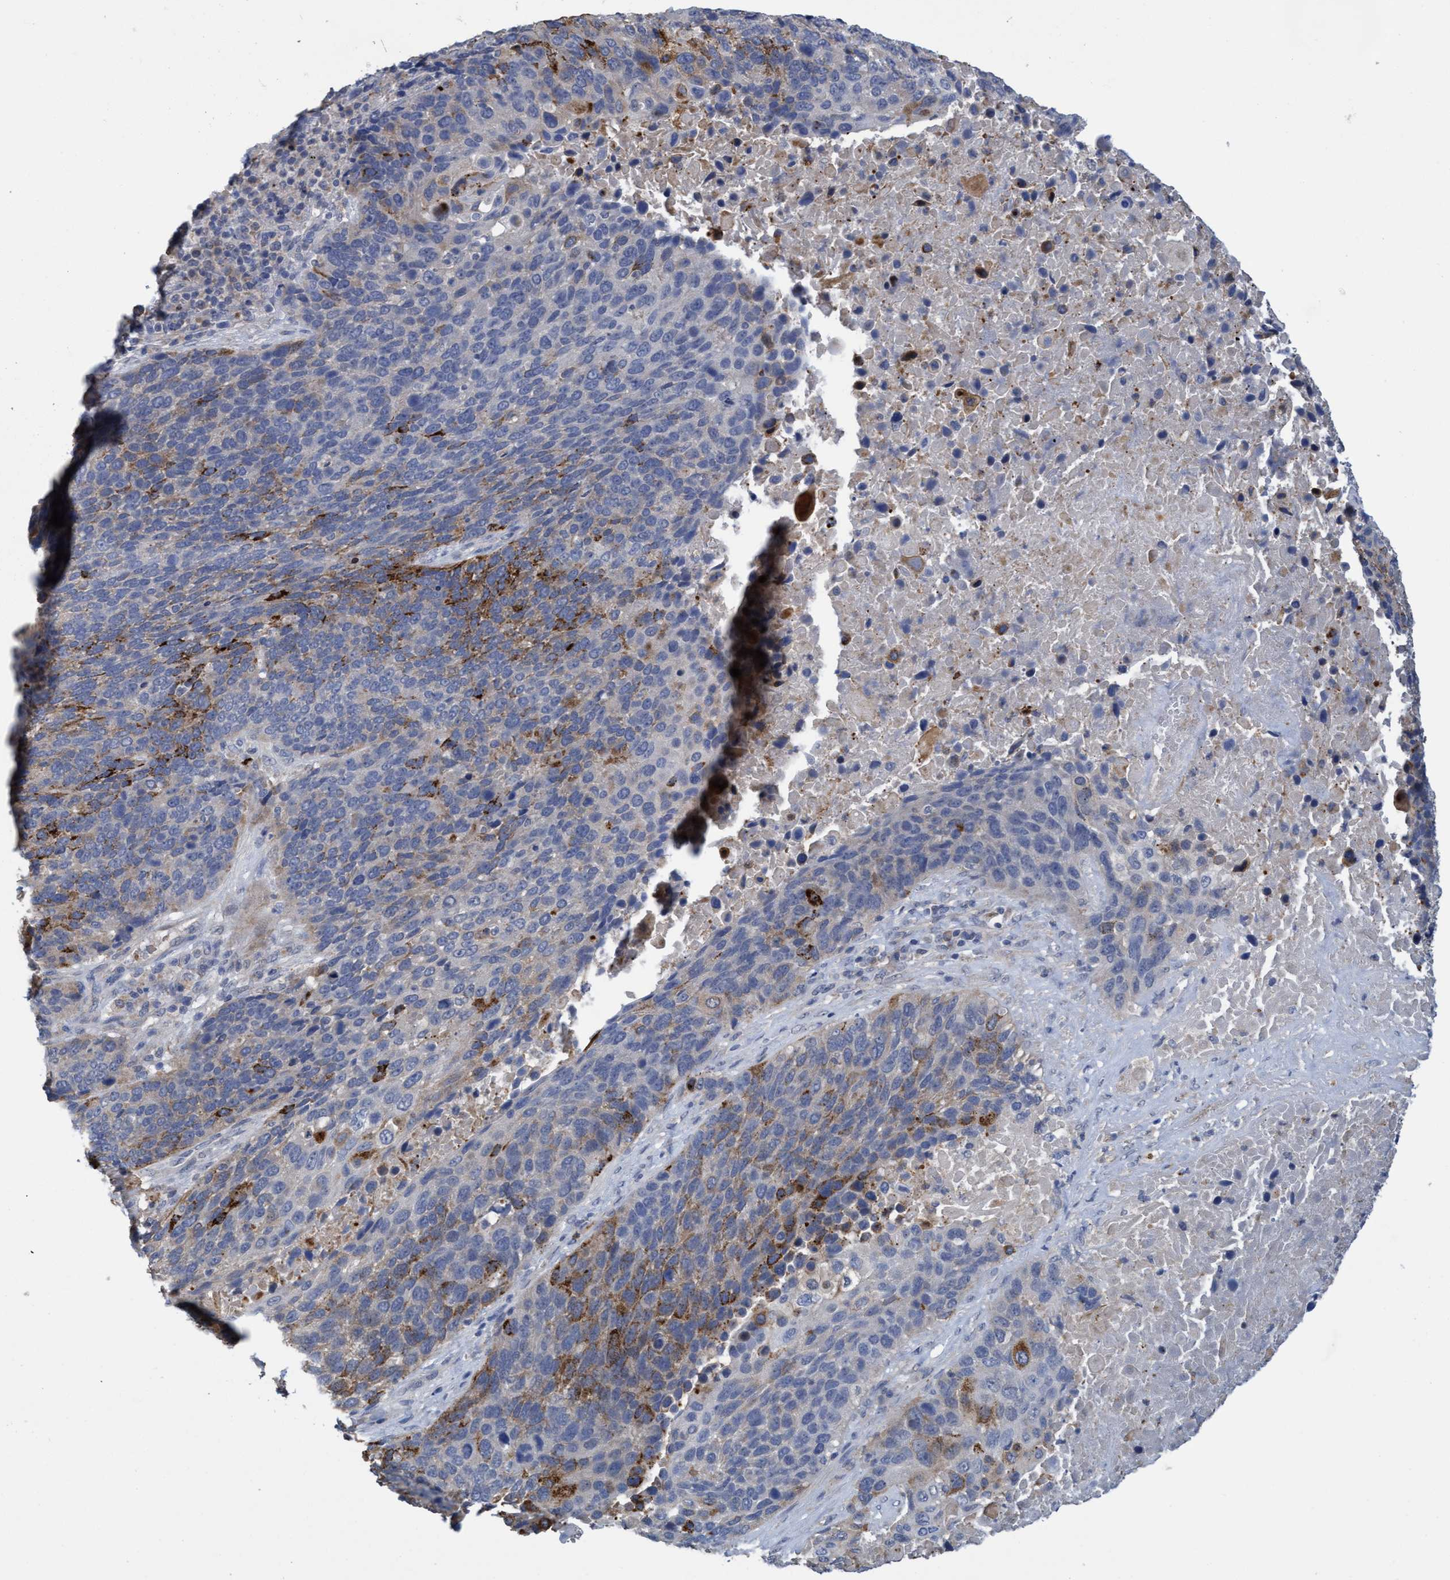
{"staining": {"intensity": "moderate", "quantity": "25%-75%", "location": "cytoplasmic/membranous"}, "tissue": "lung cancer", "cell_type": "Tumor cells", "image_type": "cancer", "snomed": [{"axis": "morphology", "description": "Squamous cell carcinoma, NOS"}, {"axis": "topography", "description": "Lung"}], "caption": "Moderate cytoplasmic/membranous staining is seen in about 25%-75% of tumor cells in squamous cell carcinoma (lung).", "gene": "SEMA4D", "patient": {"sex": "male", "age": 66}}